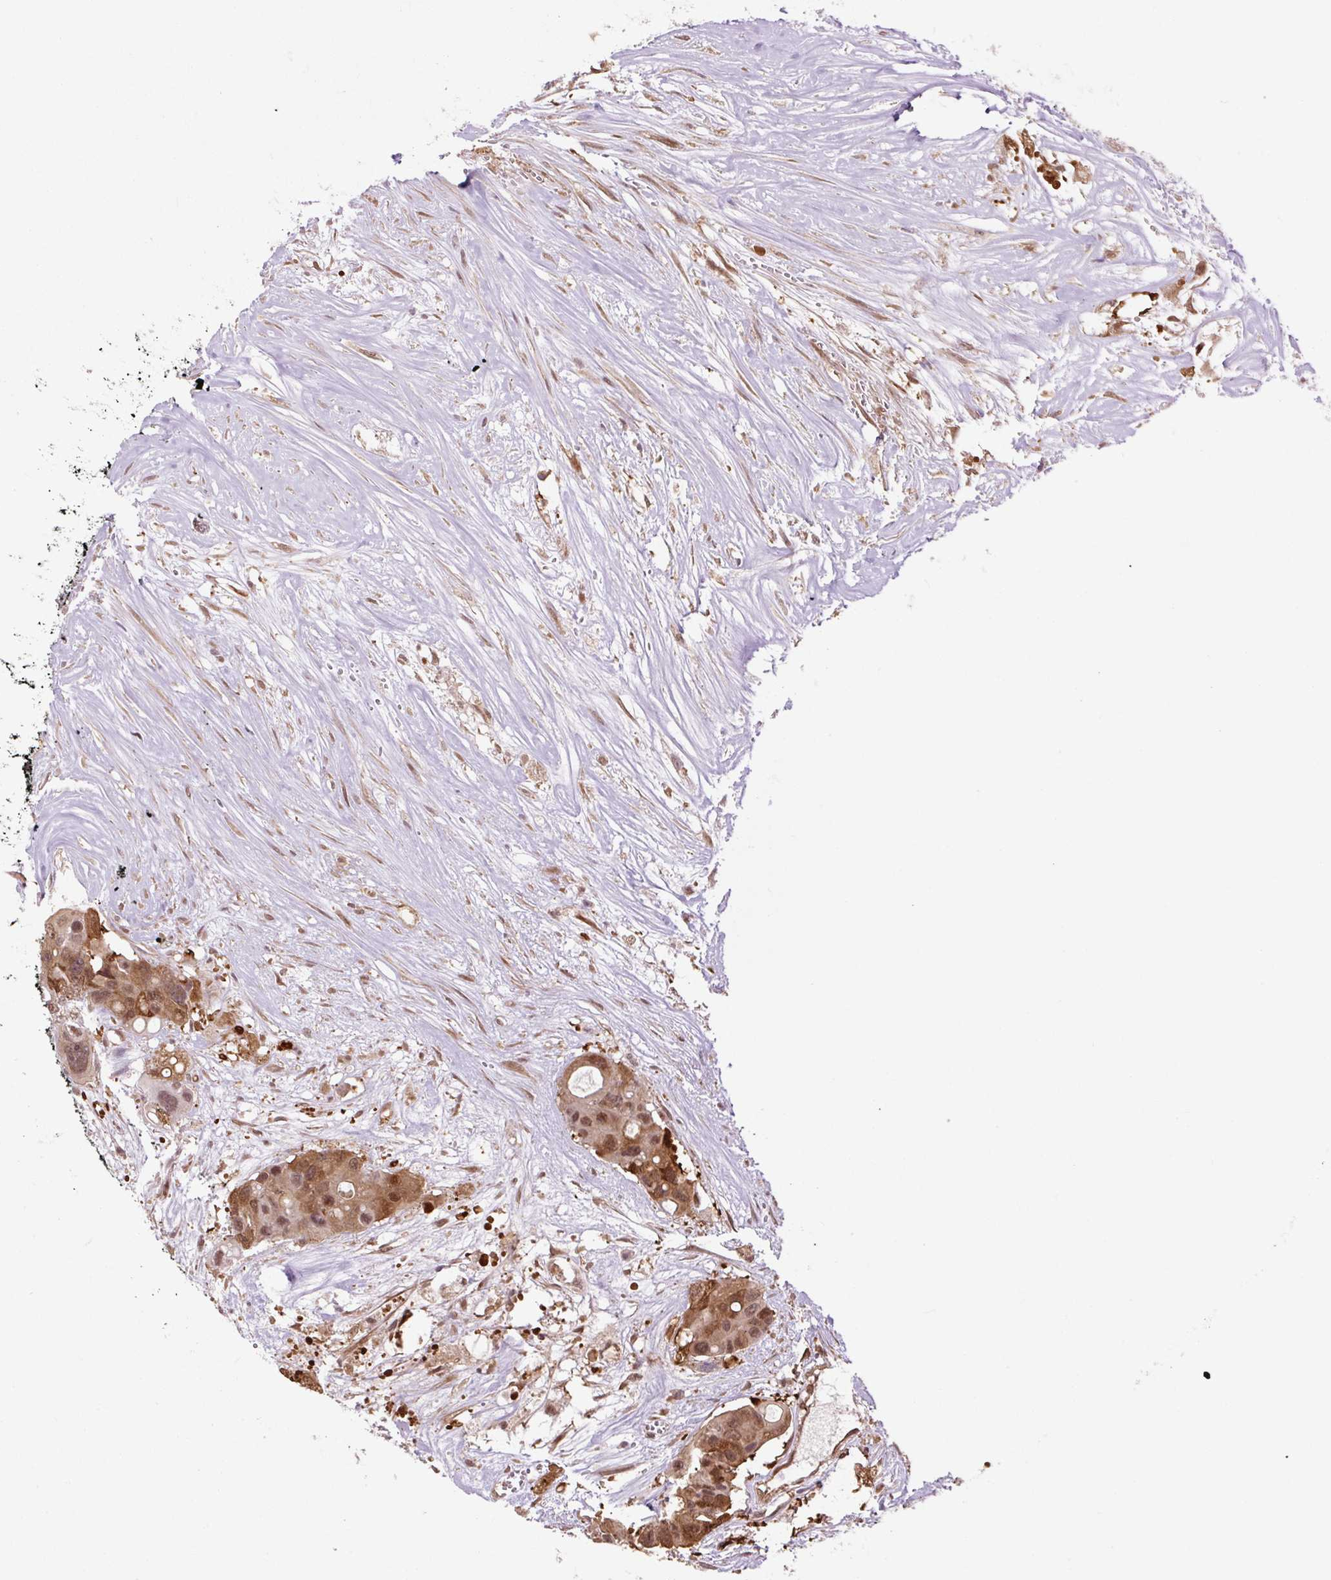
{"staining": {"intensity": "moderate", "quantity": ">75%", "location": "cytoplasmic/membranous,nuclear"}, "tissue": "colorectal cancer", "cell_type": "Tumor cells", "image_type": "cancer", "snomed": [{"axis": "morphology", "description": "Adenocarcinoma, NOS"}, {"axis": "topography", "description": "Colon"}], "caption": "Immunohistochemistry (IHC) of colorectal cancer reveals medium levels of moderate cytoplasmic/membranous and nuclear staining in about >75% of tumor cells.", "gene": "TPT1", "patient": {"sex": "male", "age": 77}}